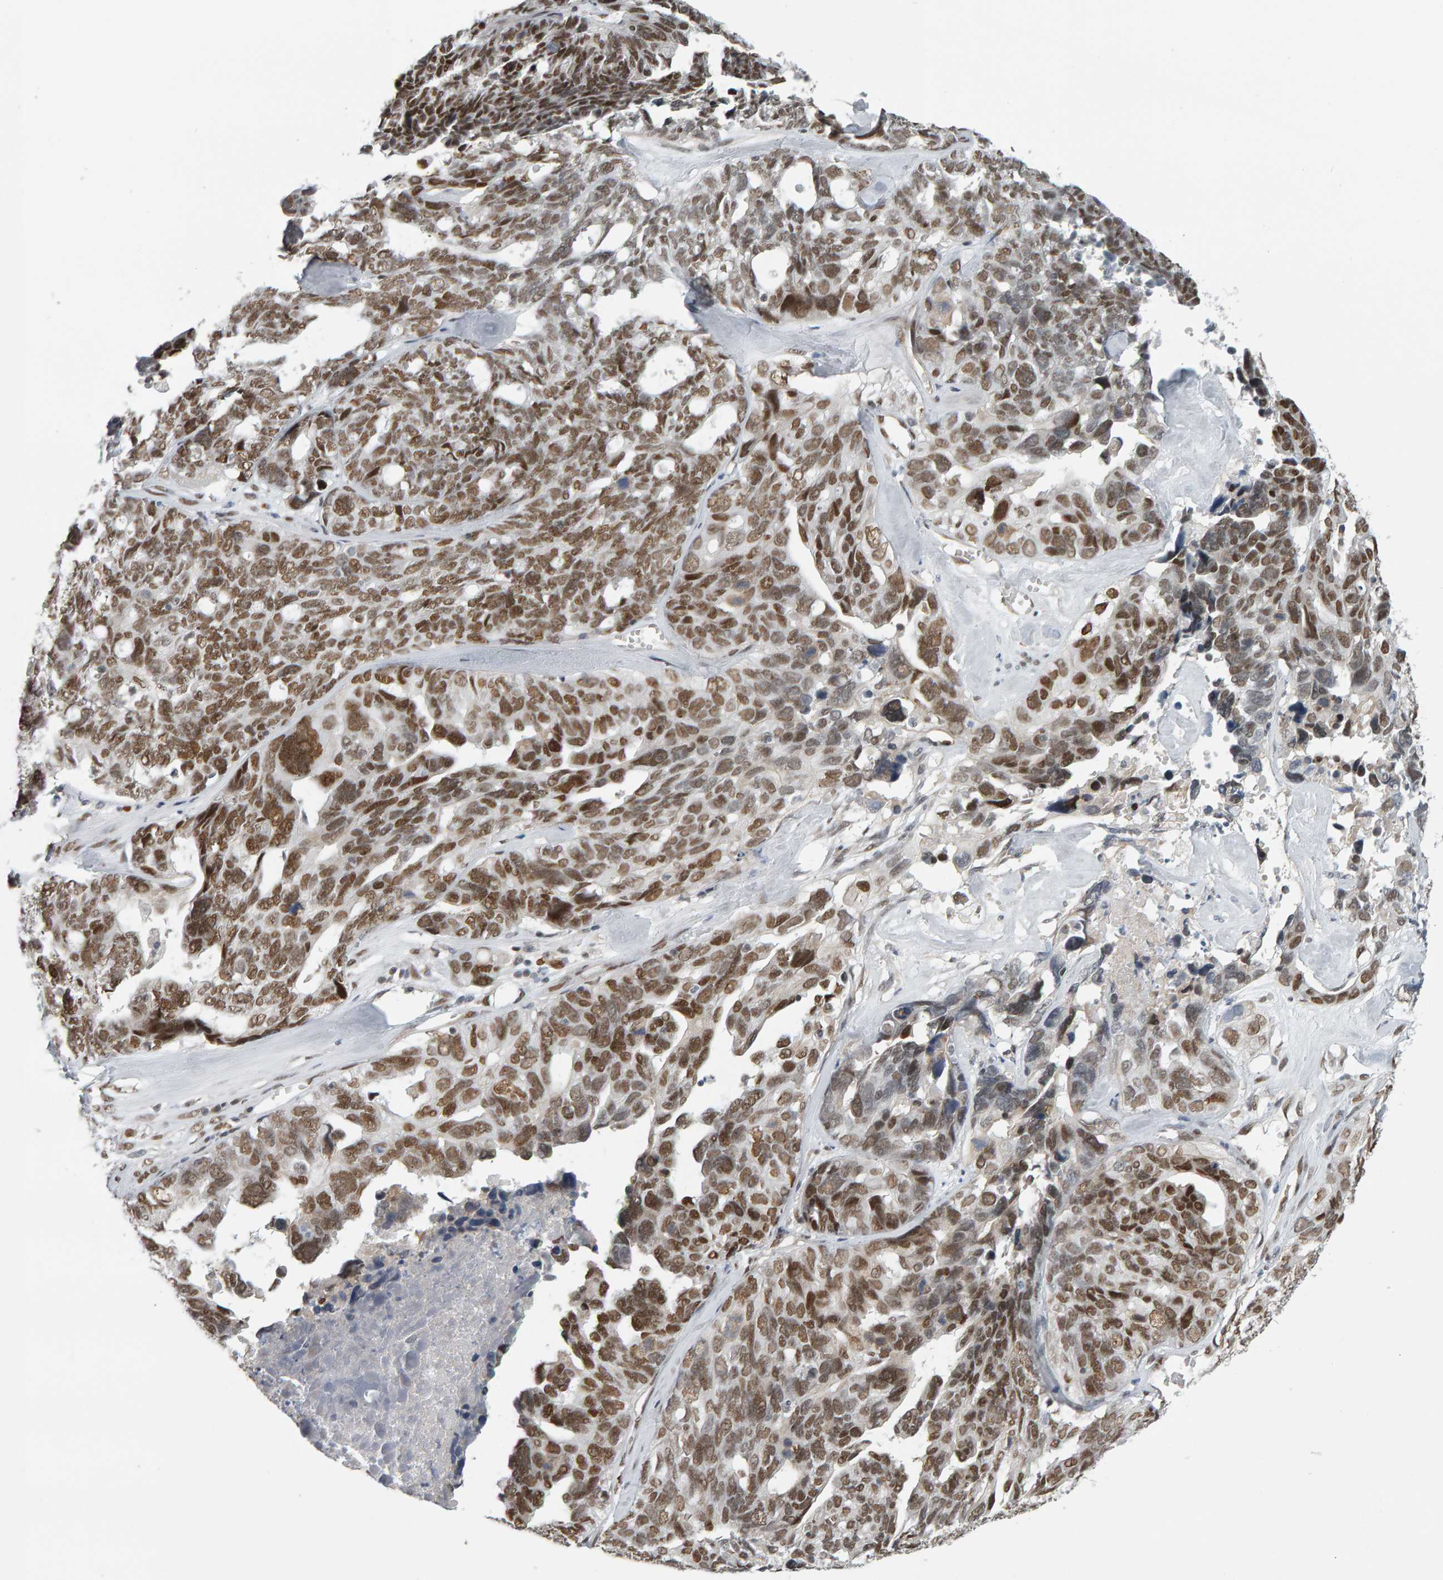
{"staining": {"intensity": "strong", "quantity": ">75%", "location": "nuclear"}, "tissue": "ovarian cancer", "cell_type": "Tumor cells", "image_type": "cancer", "snomed": [{"axis": "morphology", "description": "Cystadenocarcinoma, serous, NOS"}, {"axis": "topography", "description": "Ovary"}], "caption": "Immunohistochemistry histopathology image of neoplastic tissue: serous cystadenocarcinoma (ovarian) stained using immunohistochemistry (IHC) reveals high levels of strong protein expression localized specifically in the nuclear of tumor cells, appearing as a nuclear brown color.", "gene": "ATF7IP", "patient": {"sex": "female", "age": 79}}